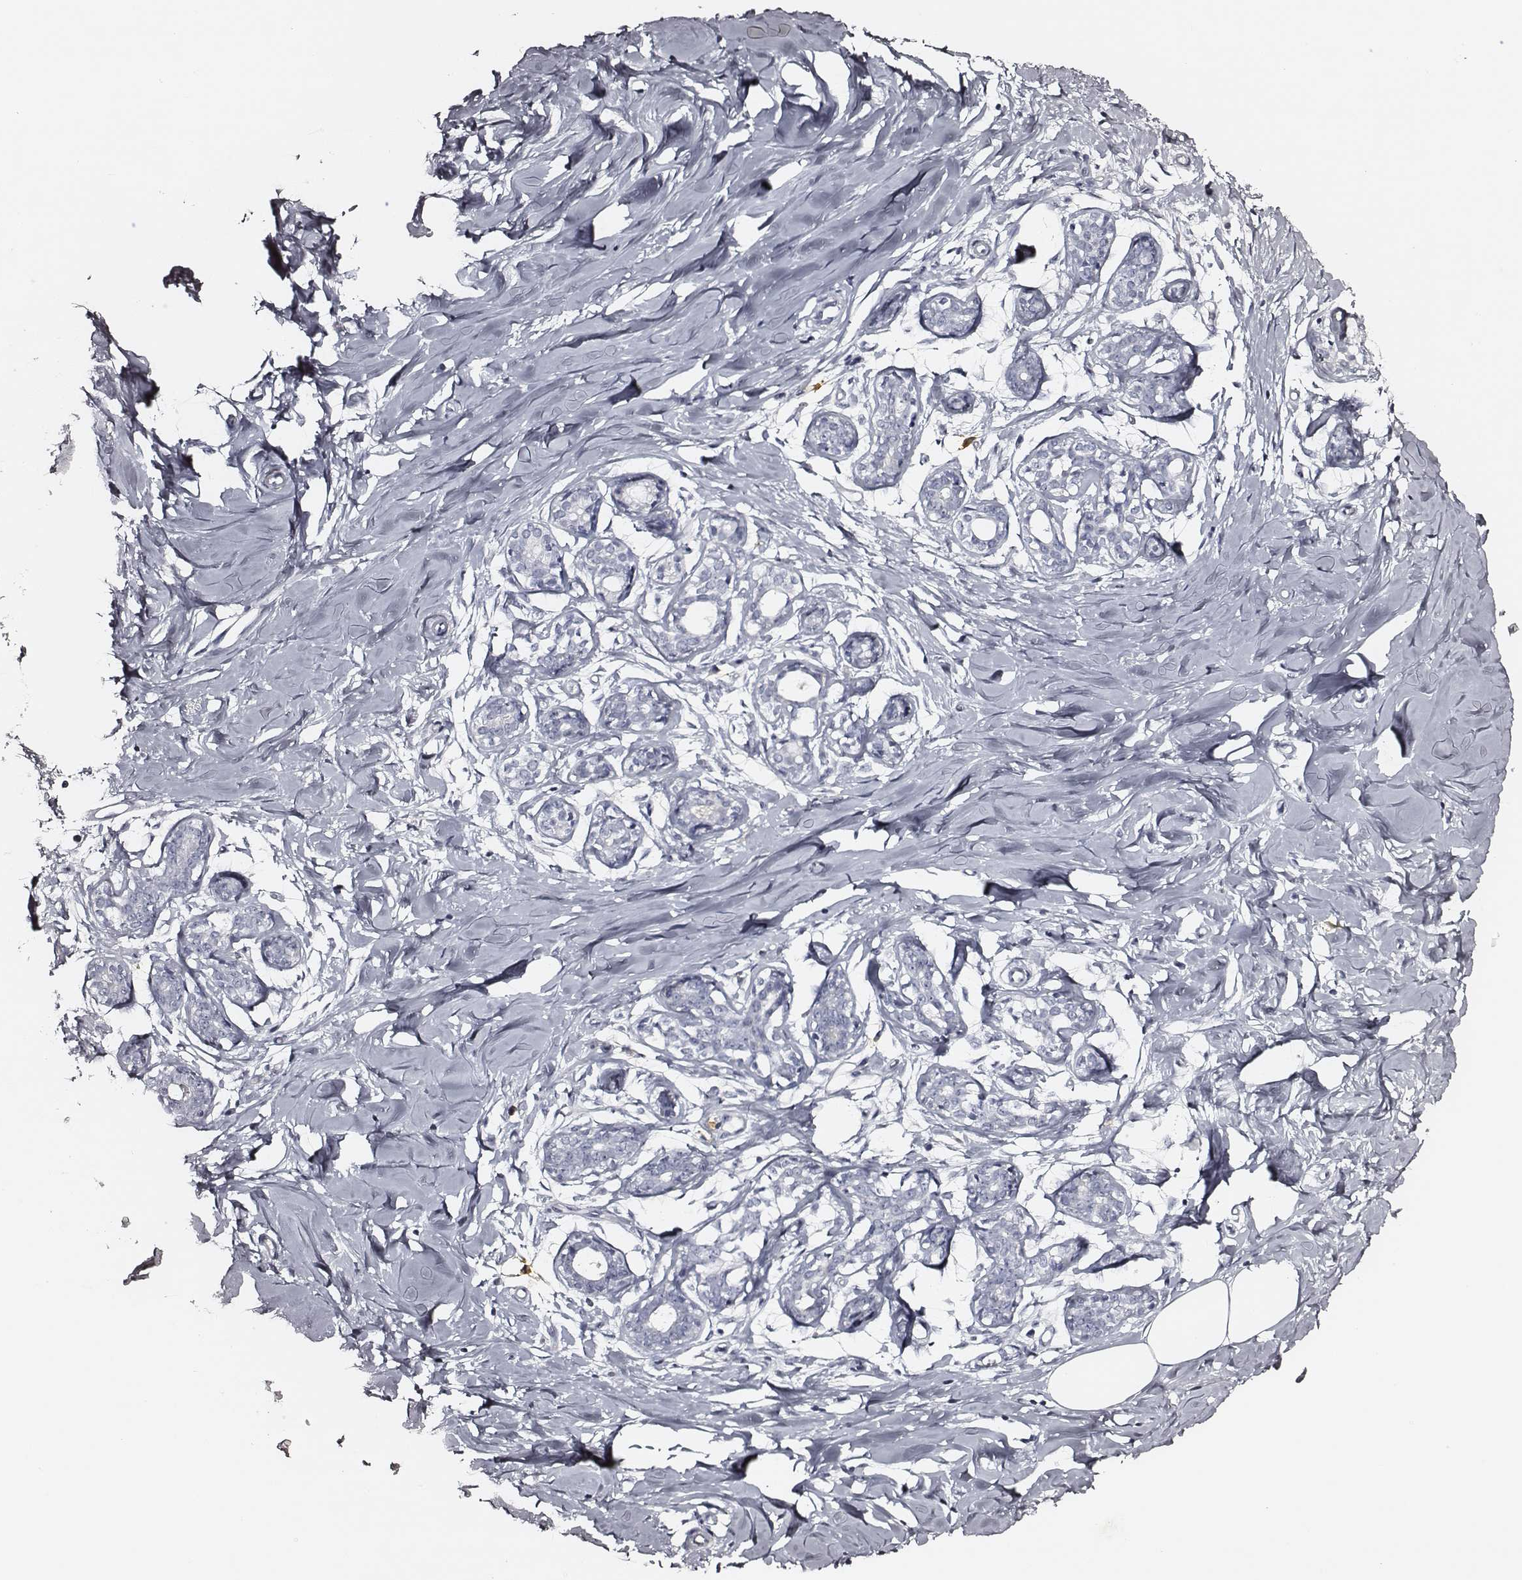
{"staining": {"intensity": "negative", "quantity": "none", "location": "none"}, "tissue": "breast", "cell_type": "Adipocytes", "image_type": "normal", "snomed": [{"axis": "morphology", "description": "Normal tissue, NOS"}, {"axis": "topography", "description": "Breast"}], "caption": "A histopathology image of breast stained for a protein shows no brown staining in adipocytes. (Stains: DAB IHC with hematoxylin counter stain, Microscopy: brightfield microscopy at high magnification).", "gene": "DPEP1", "patient": {"sex": "female", "age": 27}}